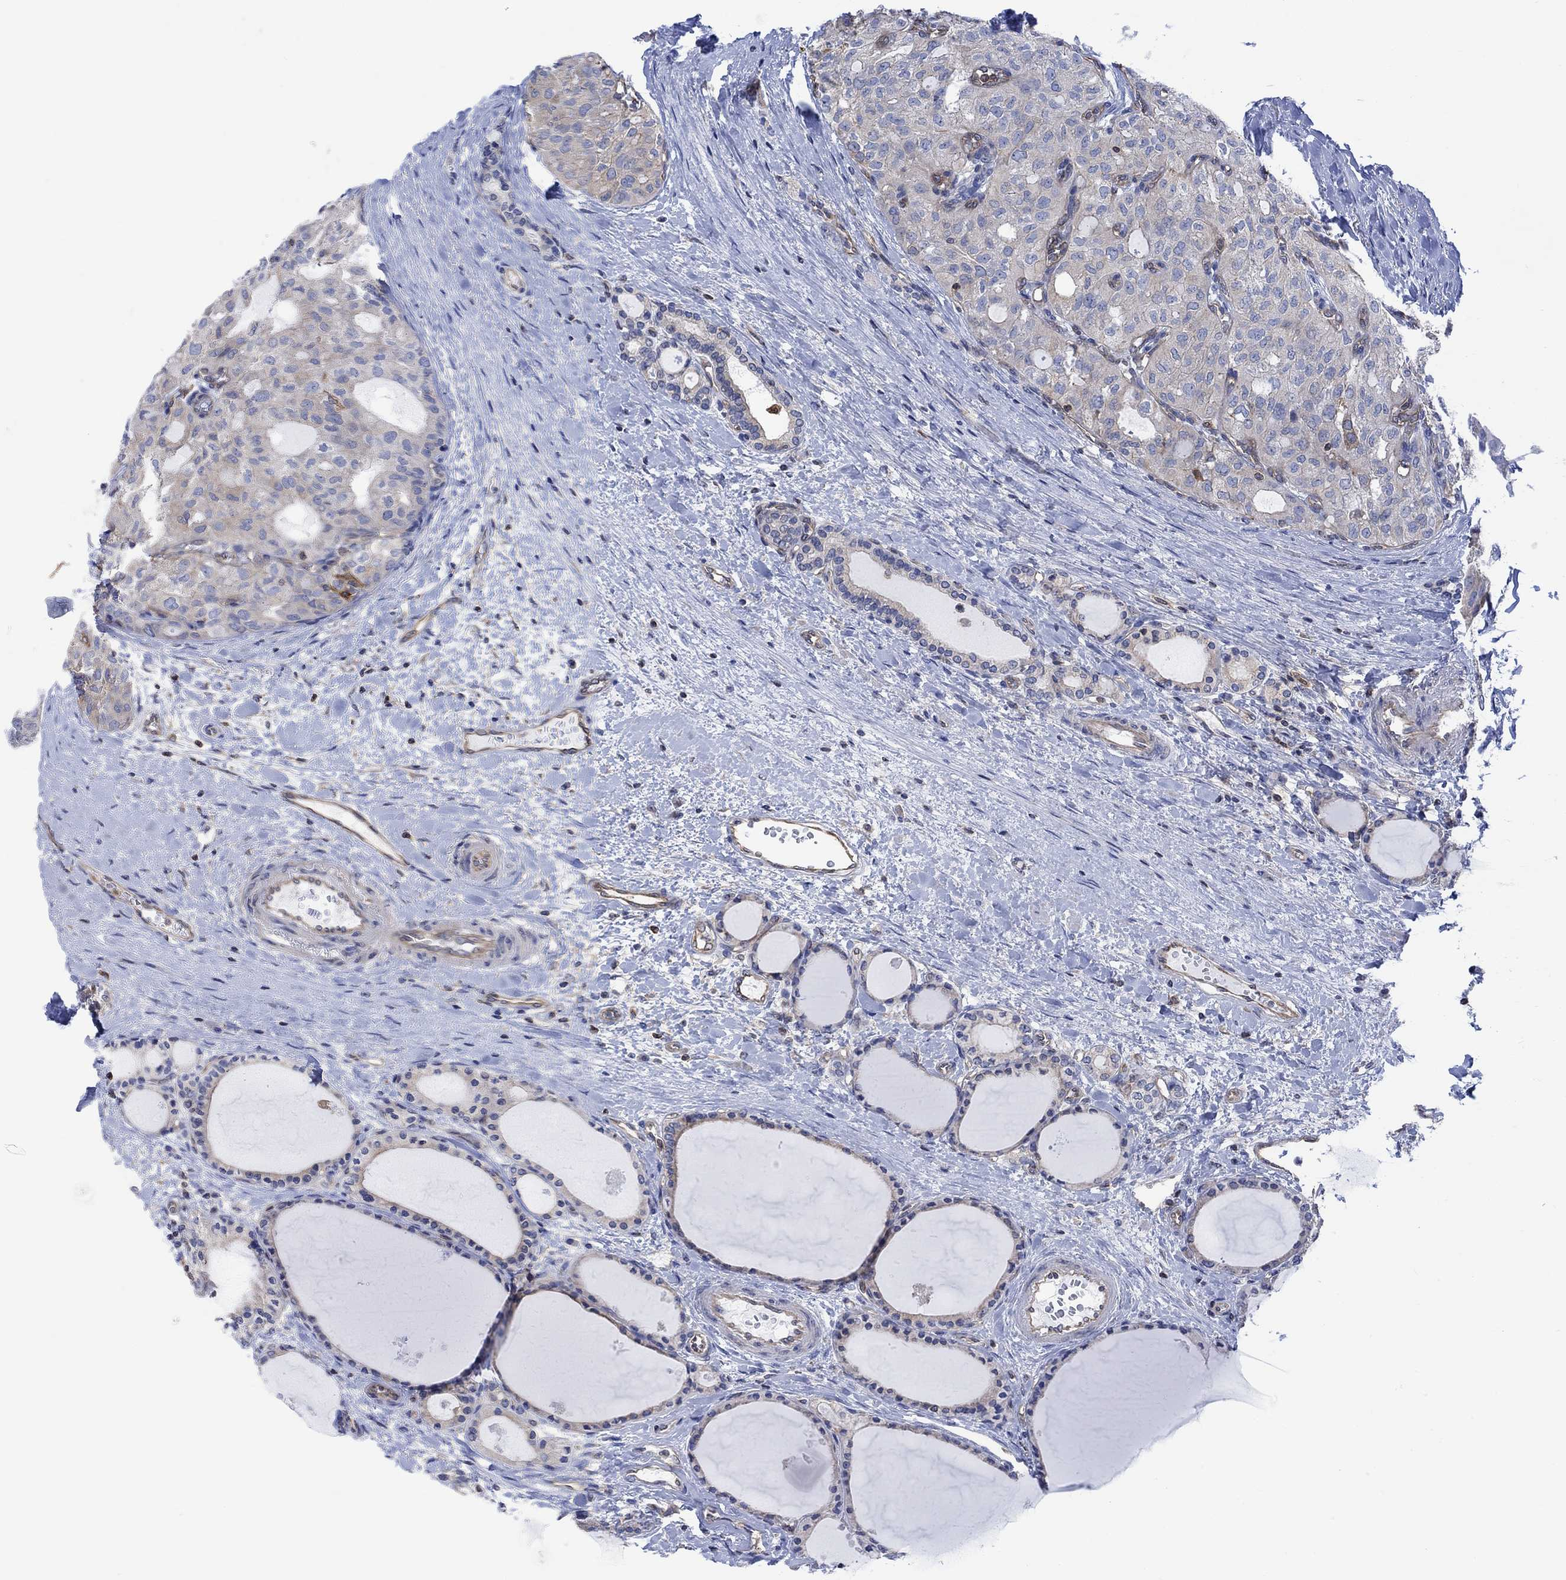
{"staining": {"intensity": "negative", "quantity": "none", "location": "none"}, "tissue": "thyroid cancer", "cell_type": "Tumor cells", "image_type": "cancer", "snomed": [{"axis": "morphology", "description": "Follicular adenoma carcinoma, NOS"}, {"axis": "topography", "description": "Thyroid gland"}], "caption": "The histopathology image demonstrates no significant expression in tumor cells of thyroid cancer (follicular adenoma carcinoma).", "gene": "GBP5", "patient": {"sex": "male", "age": 75}}